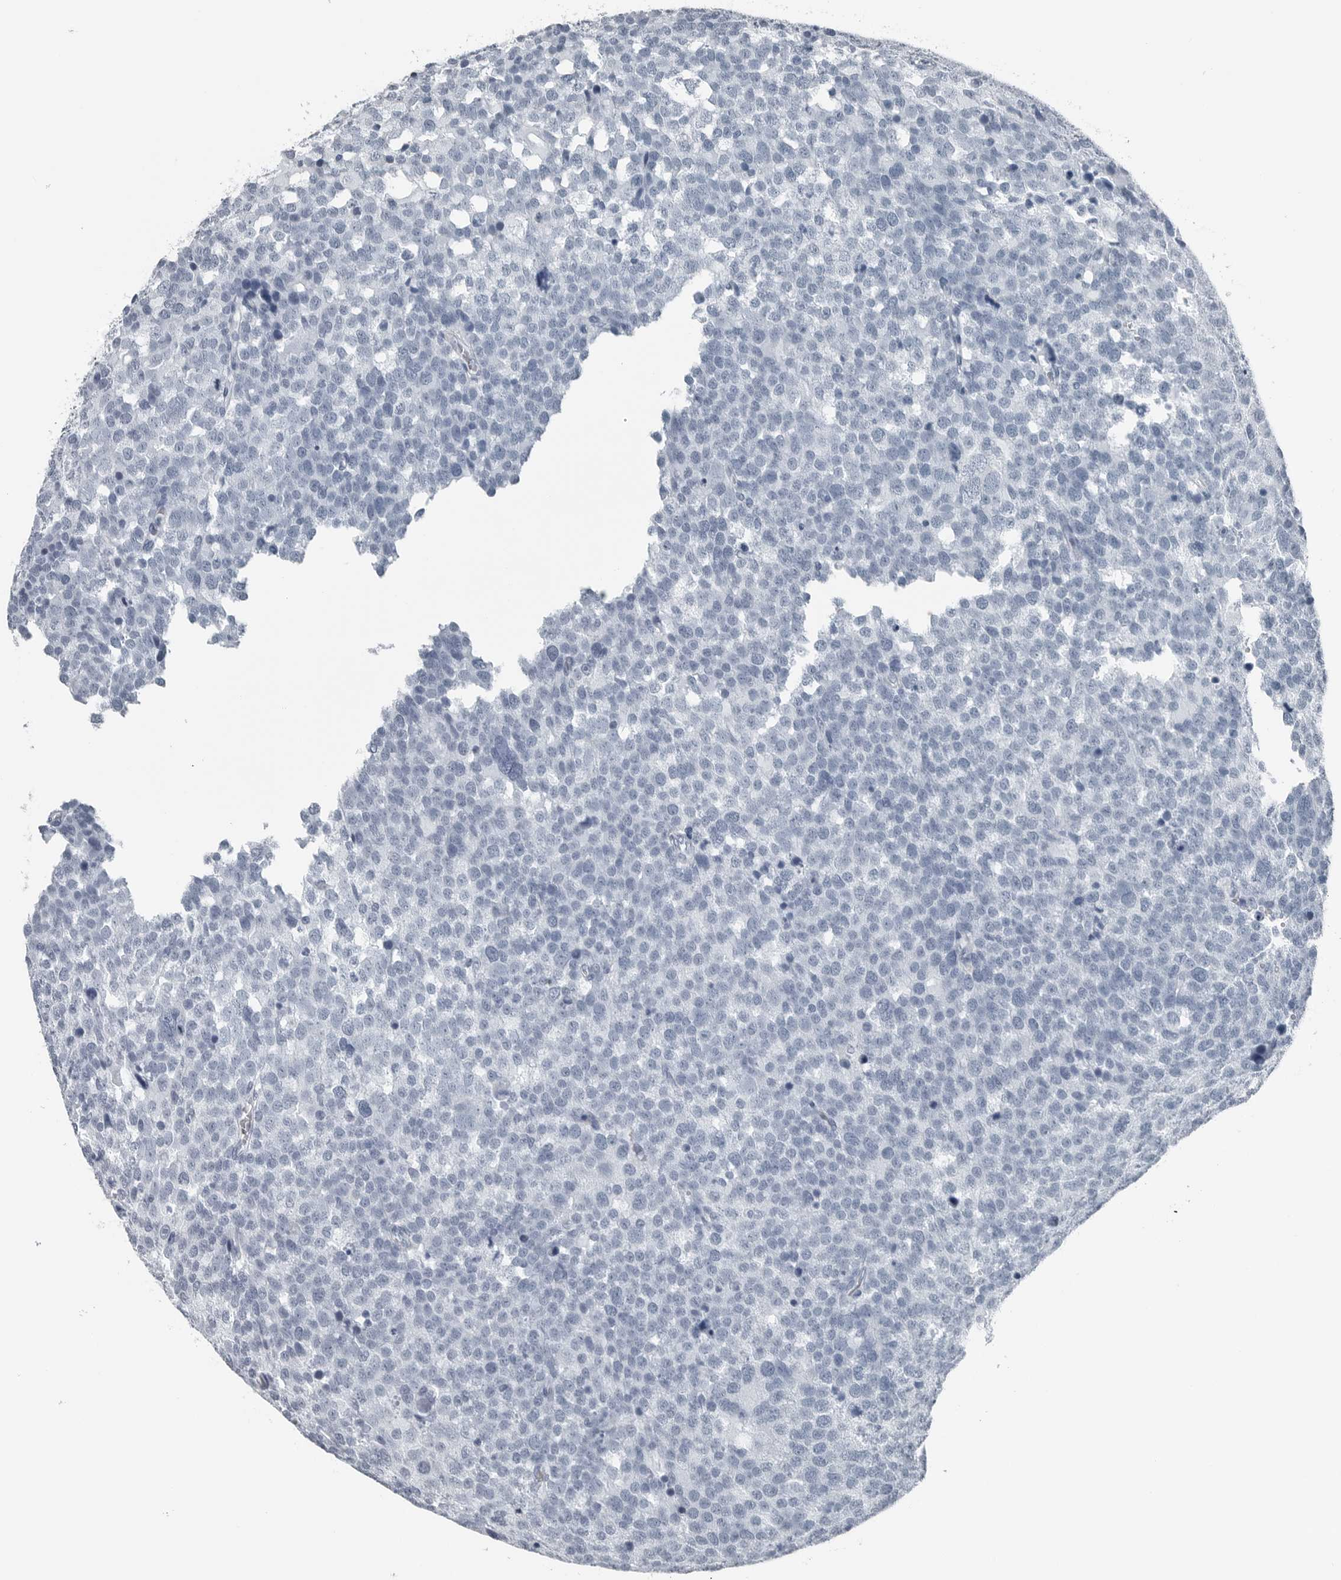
{"staining": {"intensity": "negative", "quantity": "none", "location": "none"}, "tissue": "testis cancer", "cell_type": "Tumor cells", "image_type": "cancer", "snomed": [{"axis": "morphology", "description": "Seminoma, NOS"}, {"axis": "topography", "description": "Testis"}], "caption": "Immunohistochemical staining of human seminoma (testis) displays no significant positivity in tumor cells.", "gene": "SPINK1", "patient": {"sex": "male", "age": 71}}